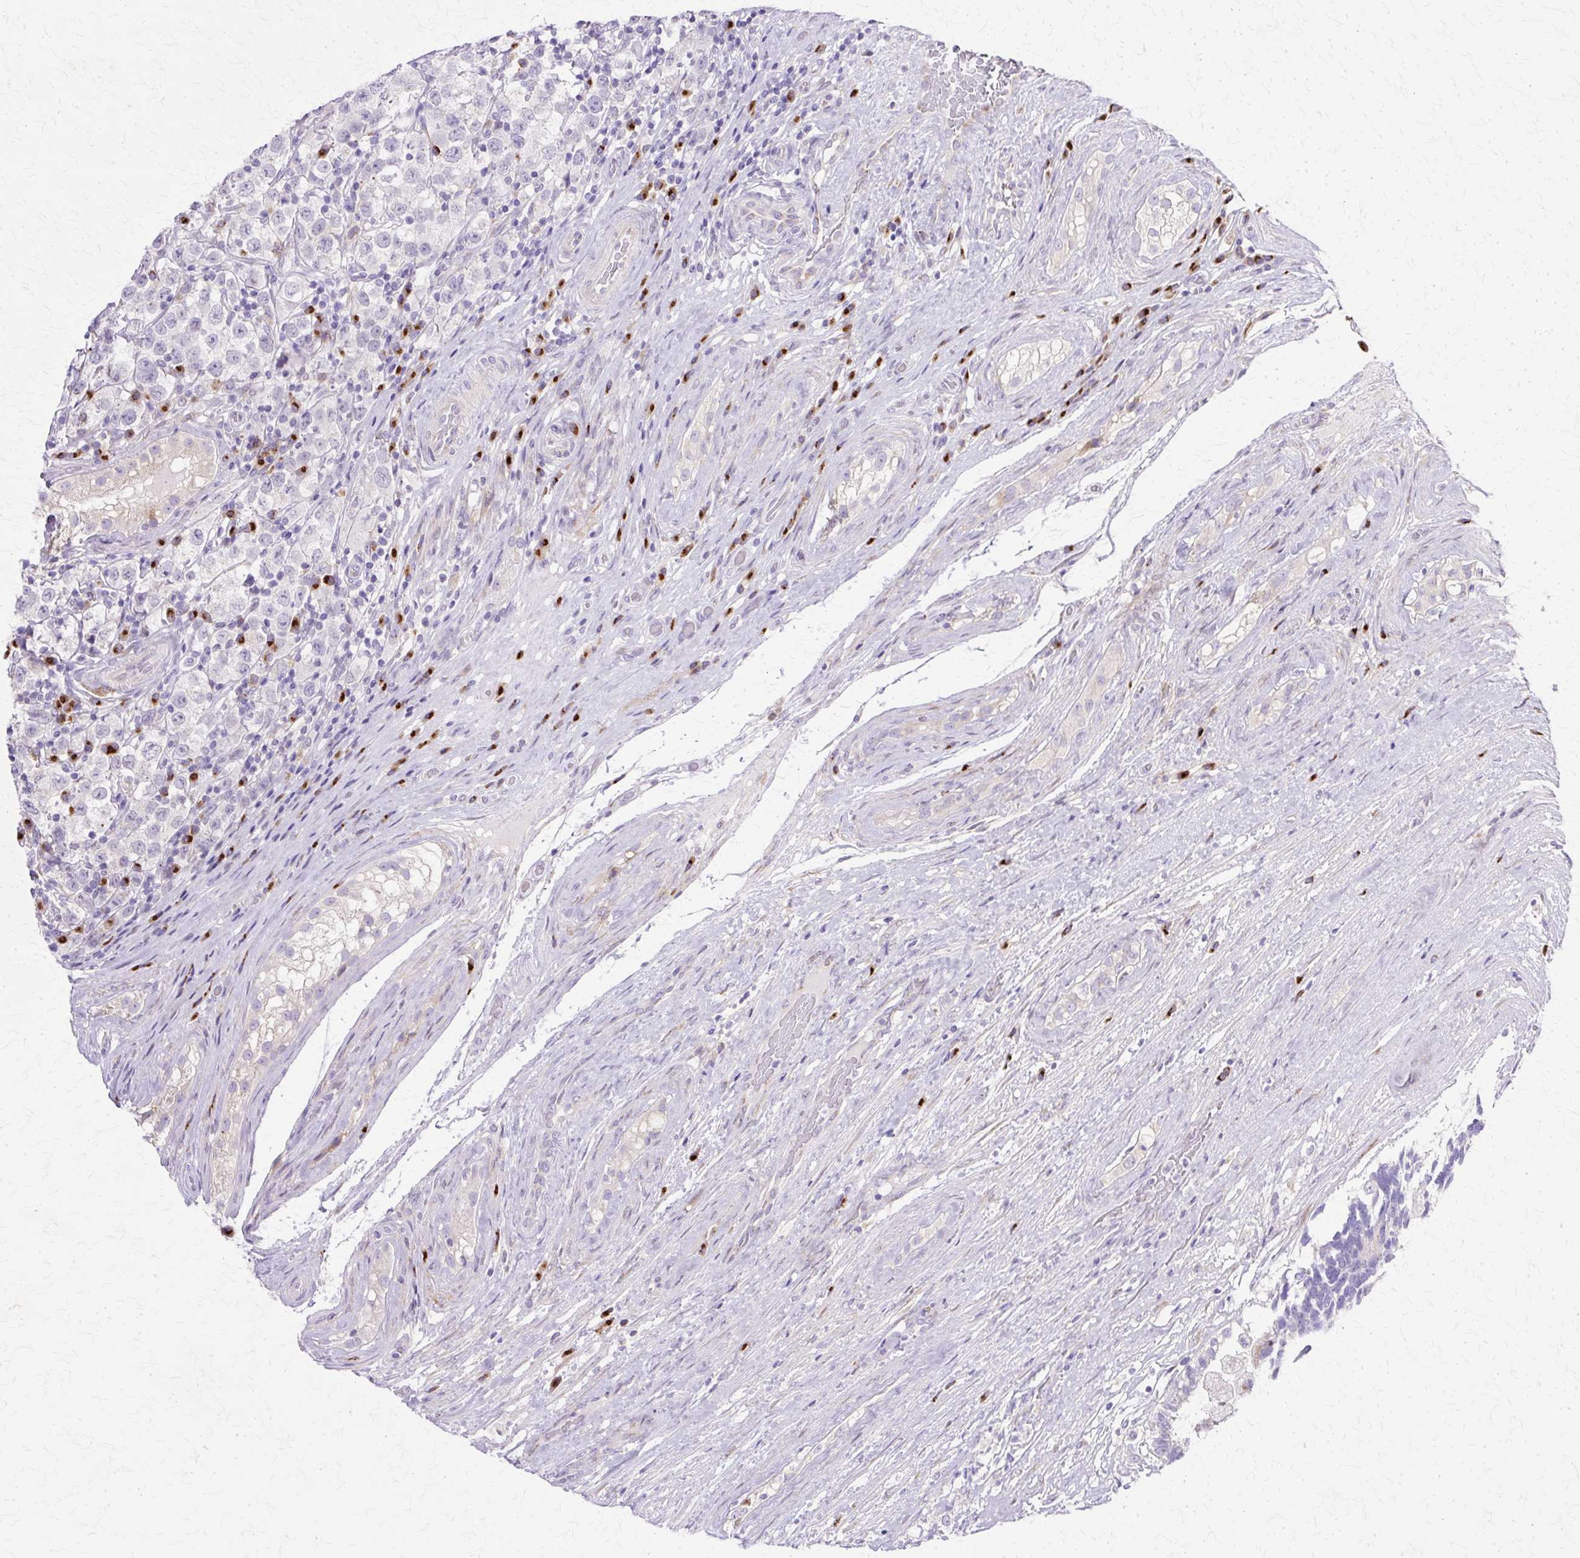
{"staining": {"intensity": "negative", "quantity": "none", "location": "none"}, "tissue": "testis cancer", "cell_type": "Tumor cells", "image_type": "cancer", "snomed": [{"axis": "morphology", "description": "Seminoma, NOS"}, {"axis": "morphology", "description": "Carcinoma, Embryonal, NOS"}, {"axis": "topography", "description": "Testis"}], "caption": "Testis seminoma stained for a protein using IHC exhibits no expression tumor cells.", "gene": "TBC1D3G", "patient": {"sex": "male", "age": 41}}